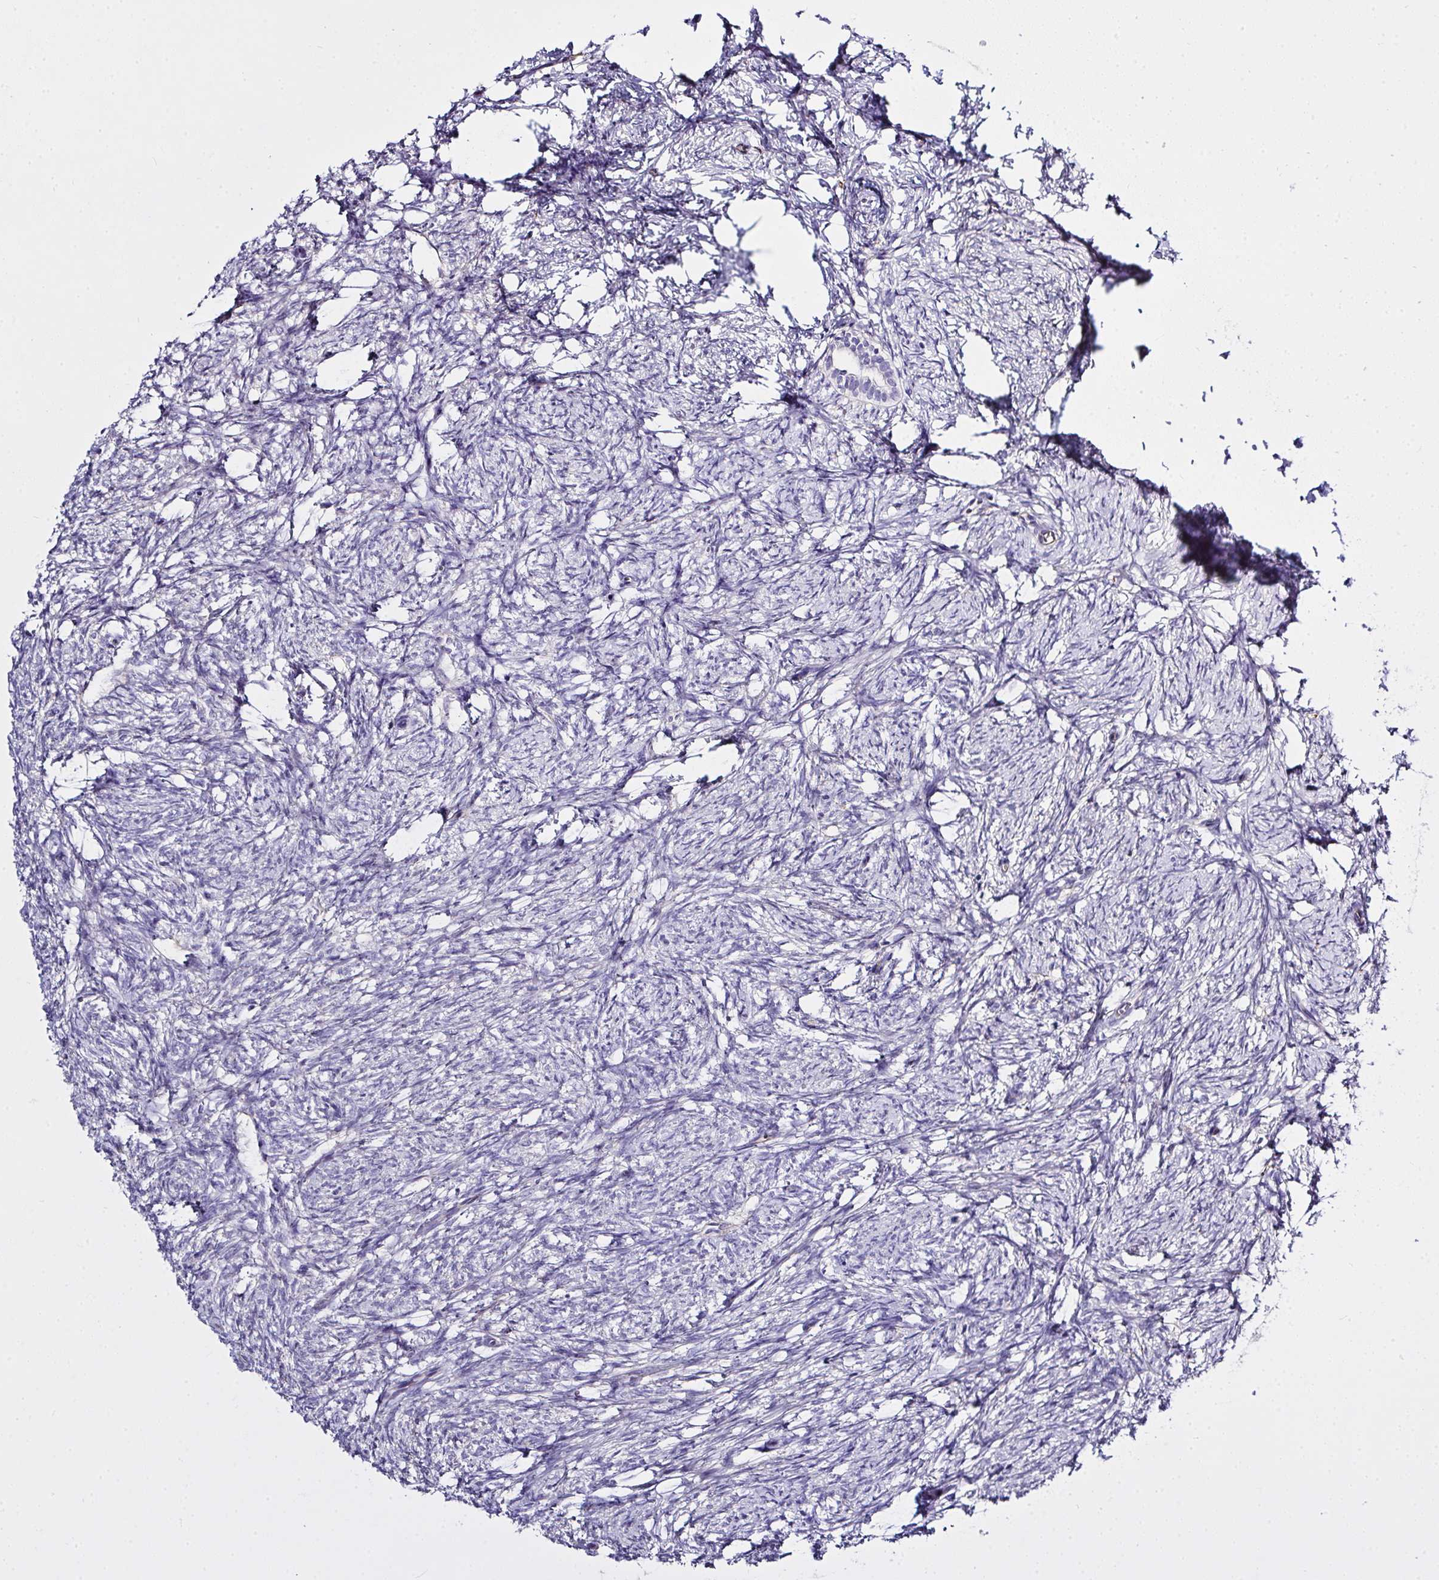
{"staining": {"intensity": "negative", "quantity": "none", "location": "none"}, "tissue": "ovary", "cell_type": "Follicle cells", "image_type": "normal", "snomed": [{"axis": "morphology", "description": "Normal tissue, NOS"}, {"axis": "topography", "description": "Ovary"}], "caption": "High power microscopy histopathology image of an immunohistochemistry histopathology image of unremarkable ovary, revealing no significant staining in follicle cells. (Brightfield microscopy of DAB (3,3'-diaminobenzidine) immunohistochemistry (IHC) at high magnification).", "gene": "ZNF813", "patient": {"sex": "female", "age": 41}}